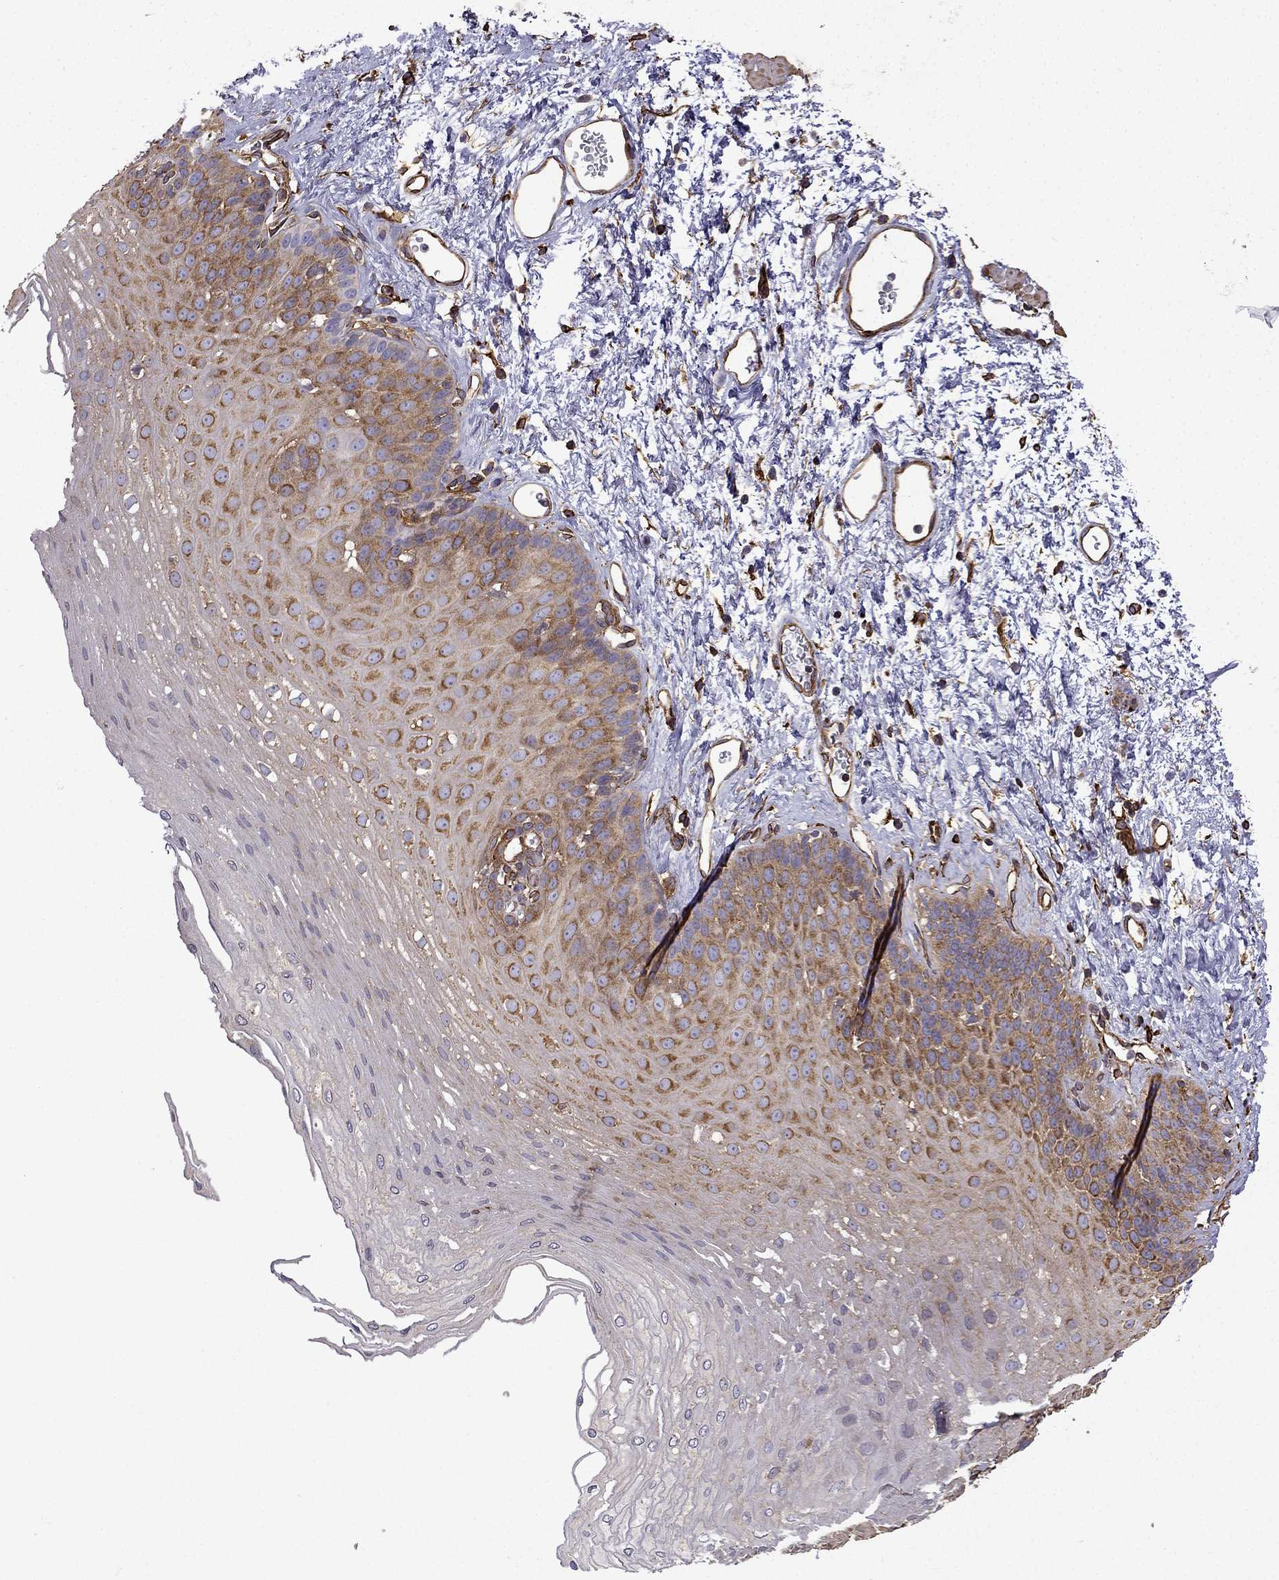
{"staining": {"intensity": "strong", "quantity": "25%-75%", "location": "cytoplasmic/membranous"}, "tissue": "esophagus", "cell_type": "Squamous epithelial cells", "image_type": "normal", "snomed": [{"axis": "morphology", "description": "Normal tissue, NOS"}, {"axis": "topography", "description": "Esophagus"}], "caption": "Esophagus stained with DAB IHC displays high levels of strong cytoplasmic/membranous expression in approximately 25%-75% of squamous epithelial cells.", "gene": "MAP4", "patient": {"sex": "female", "age": 62}}